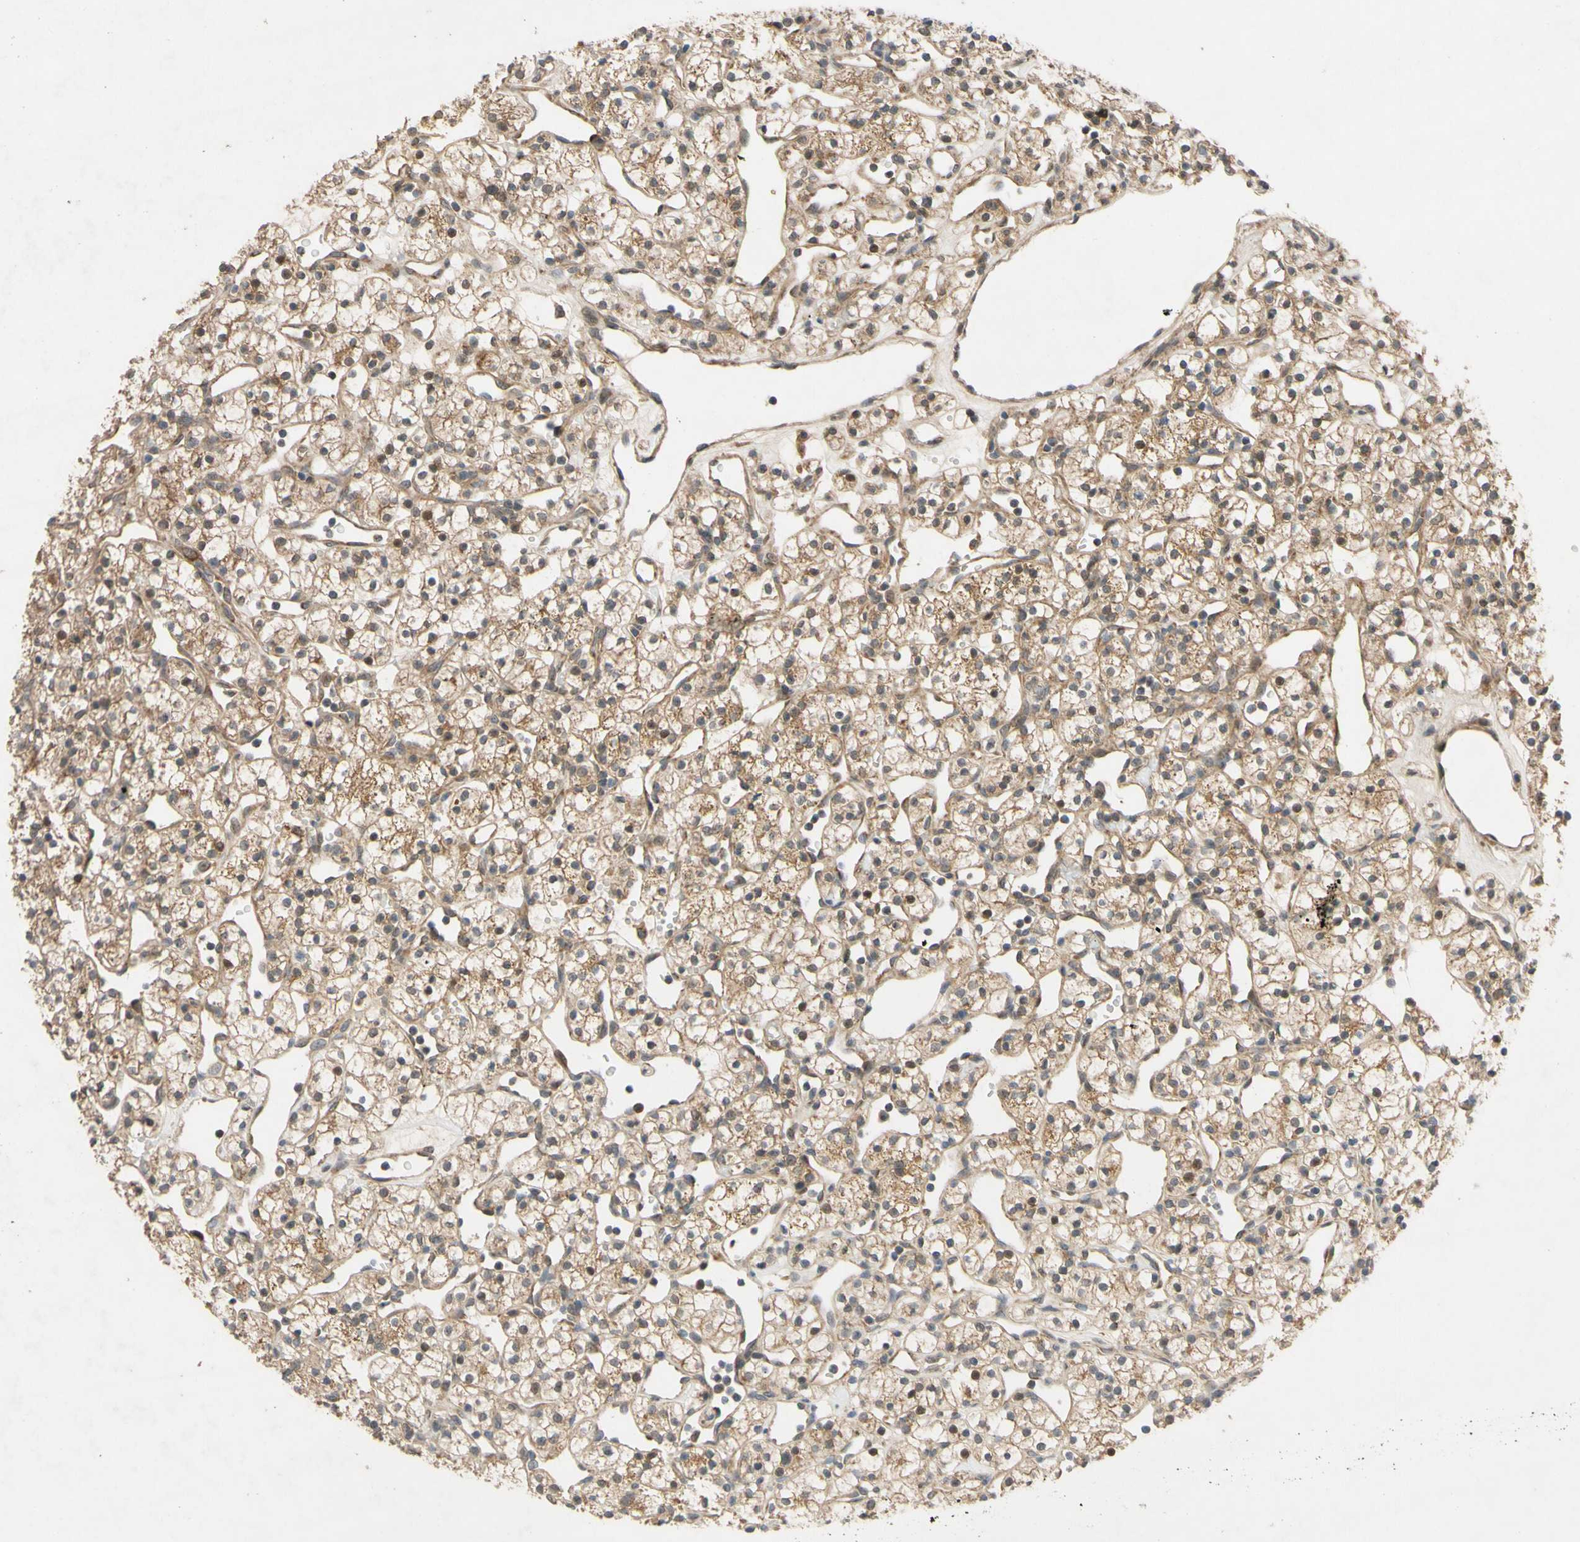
{"staining": {"intensity": "moderate", "quantity": ">75%", "location": "cytoplasmic/membranous,nuclear"}, "tissue": "renal cancer", "cell_type": "Tumor cells", "image_type": "cancer", "snomed": [{"axis": "morphology", "description": "Adenocarcinoma, NOS"}, {"axis": "topography", "description": "Kidney"}], "caption": "Moderate cytoplasmic/membranous and nuclear expression is seen in about >75% of tumor cells in renal adenocarcinoma.", "gene": "CD164", "patient": {"sex": "female", "age": 60}}